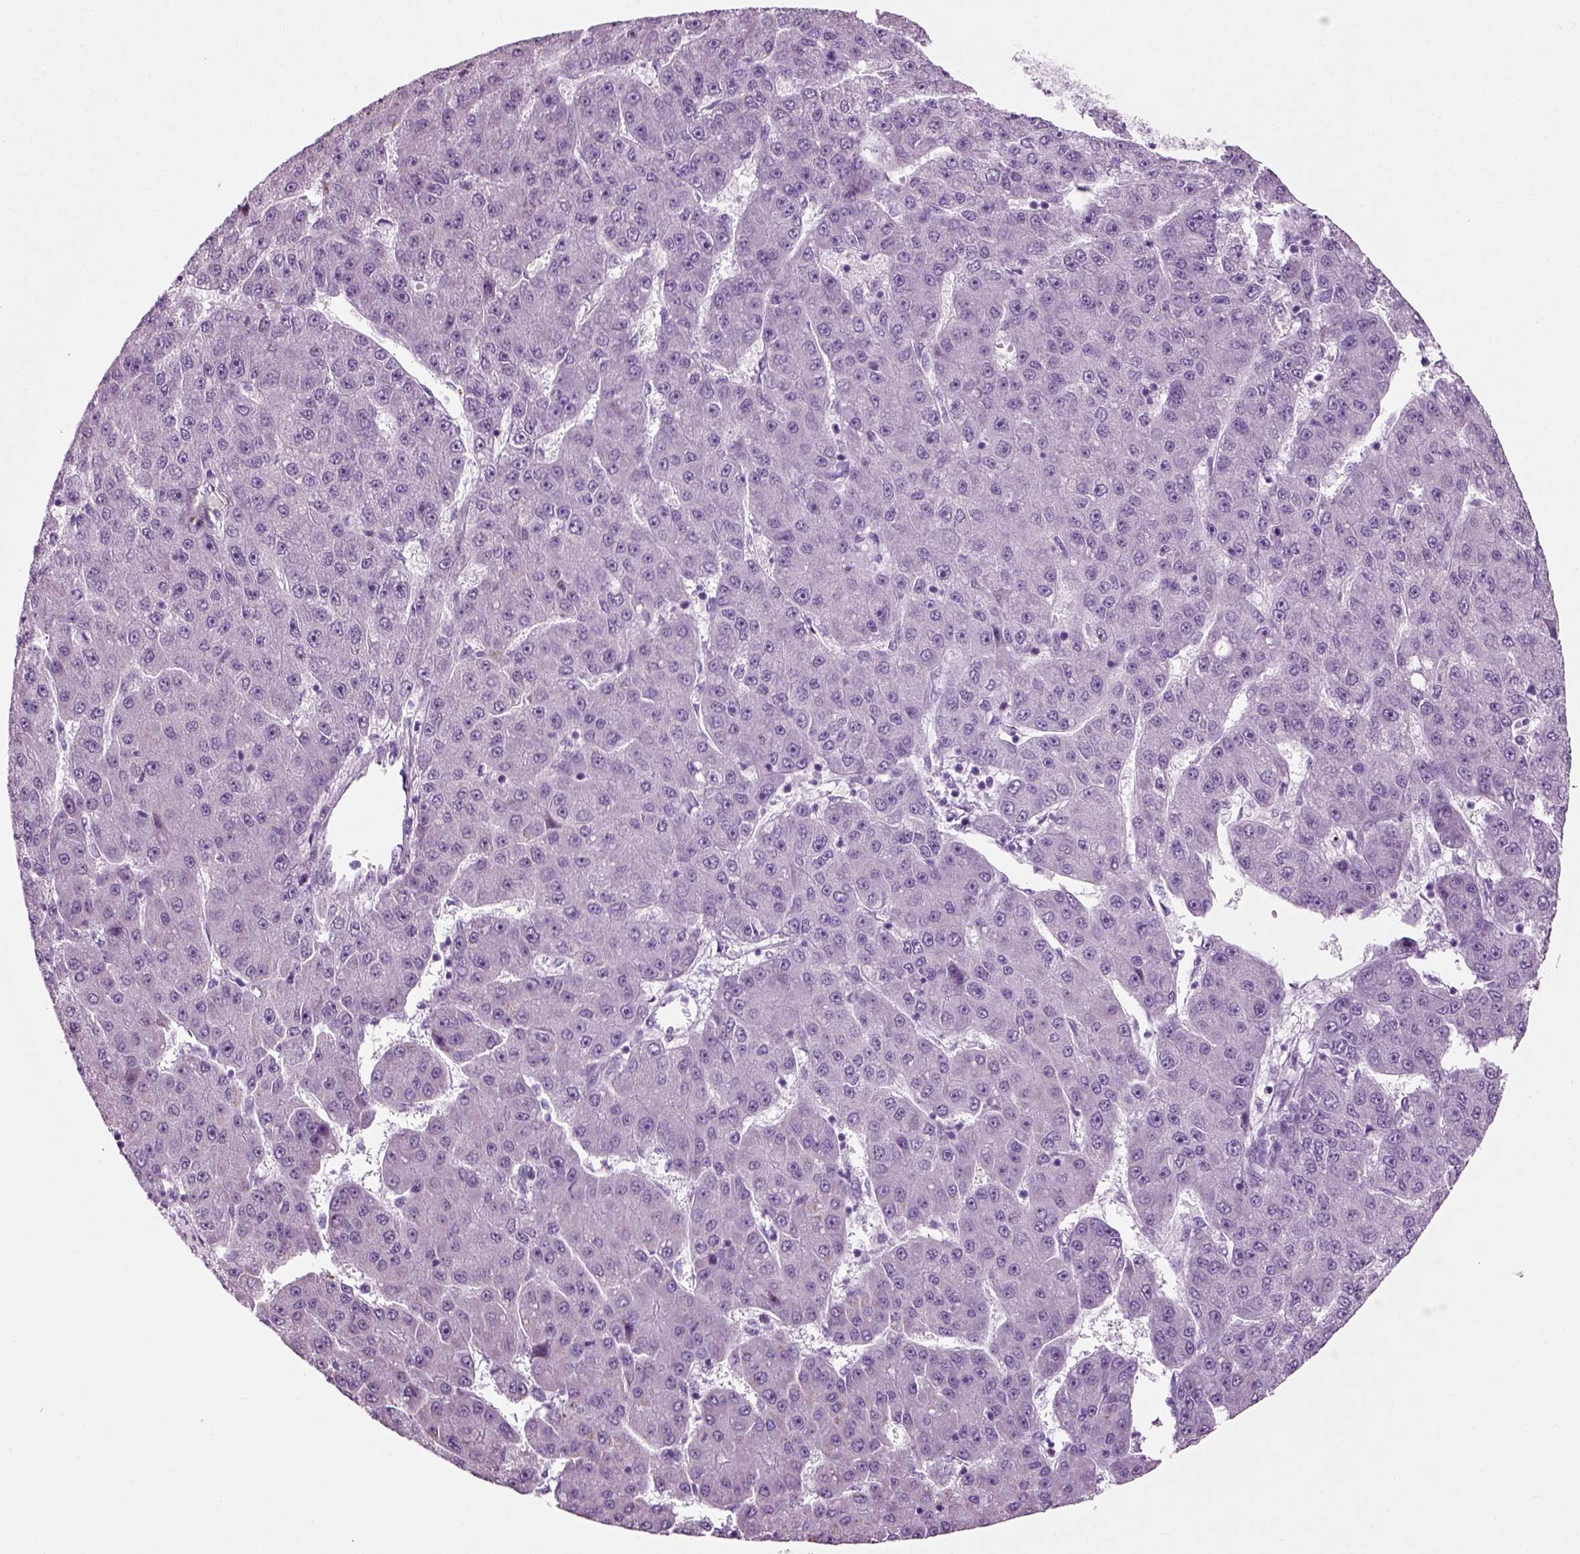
{"staining": {"intensity": "negative", "quantity": "none", "location": "none"}, "tissue": "liver cancer", "cell_type": "Tumor cells", "image_type": "cancer", "snomed": [{"axis": "morphology", "description": "Carcinoma, Hepatocellular, NOS"}, {"axis": "topography", "description": "Liver"}], "caption": "Immunohistochemistry of liver cancer (hepatocellular carcinoma) exhibits no positivity in tumor cells. The staining was performed using DAB (3,3'-diaminobenzidine) to visualize the protein expression in brown, while the nuclei were stained in blue with hematoxylin (Magnification: 20x).", "gene": "SLC26A8", "patient": {"sex": "male", "age": 67}}